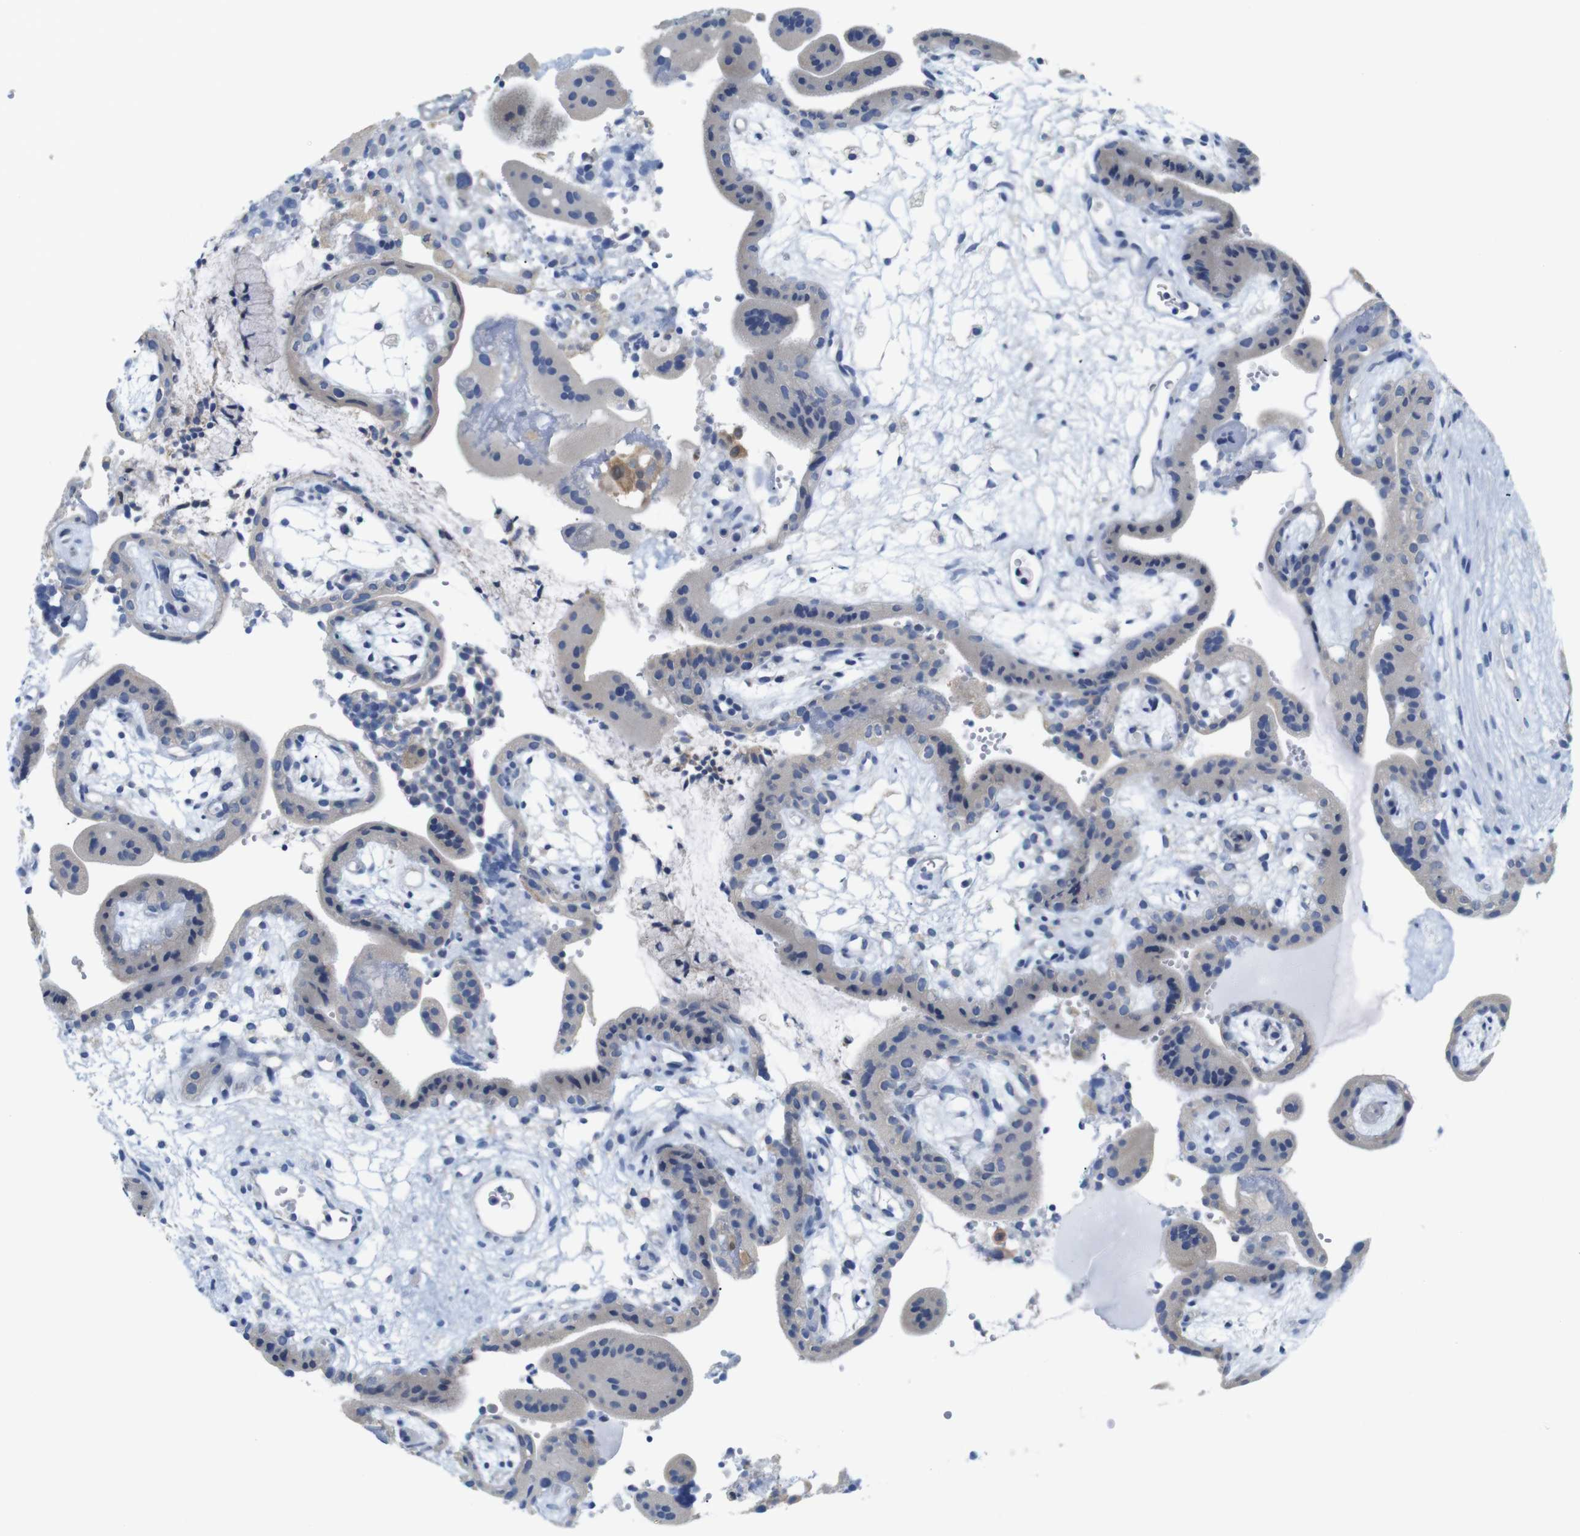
{"staining": {"intensity": "weak", "quantity": "<25%", "location": "cytoplasmic/membranous"}, "tissue": "placenta", "cell_type": "Trophoblastic cells", "image_type": "normal", "snomed": [{"axis": "morphology", "description": "Normal tissue, NOS"}, {"axis": "topography", "description": "Placenta"}], "caption": "A high-resolution micrograph shows immunohistochemistry (IHC) staining of normal placenta, which shows no significant expression in trophoblastic cells.", "gene": "NEBL", "patient": {"sex": "female", "age": 18}}